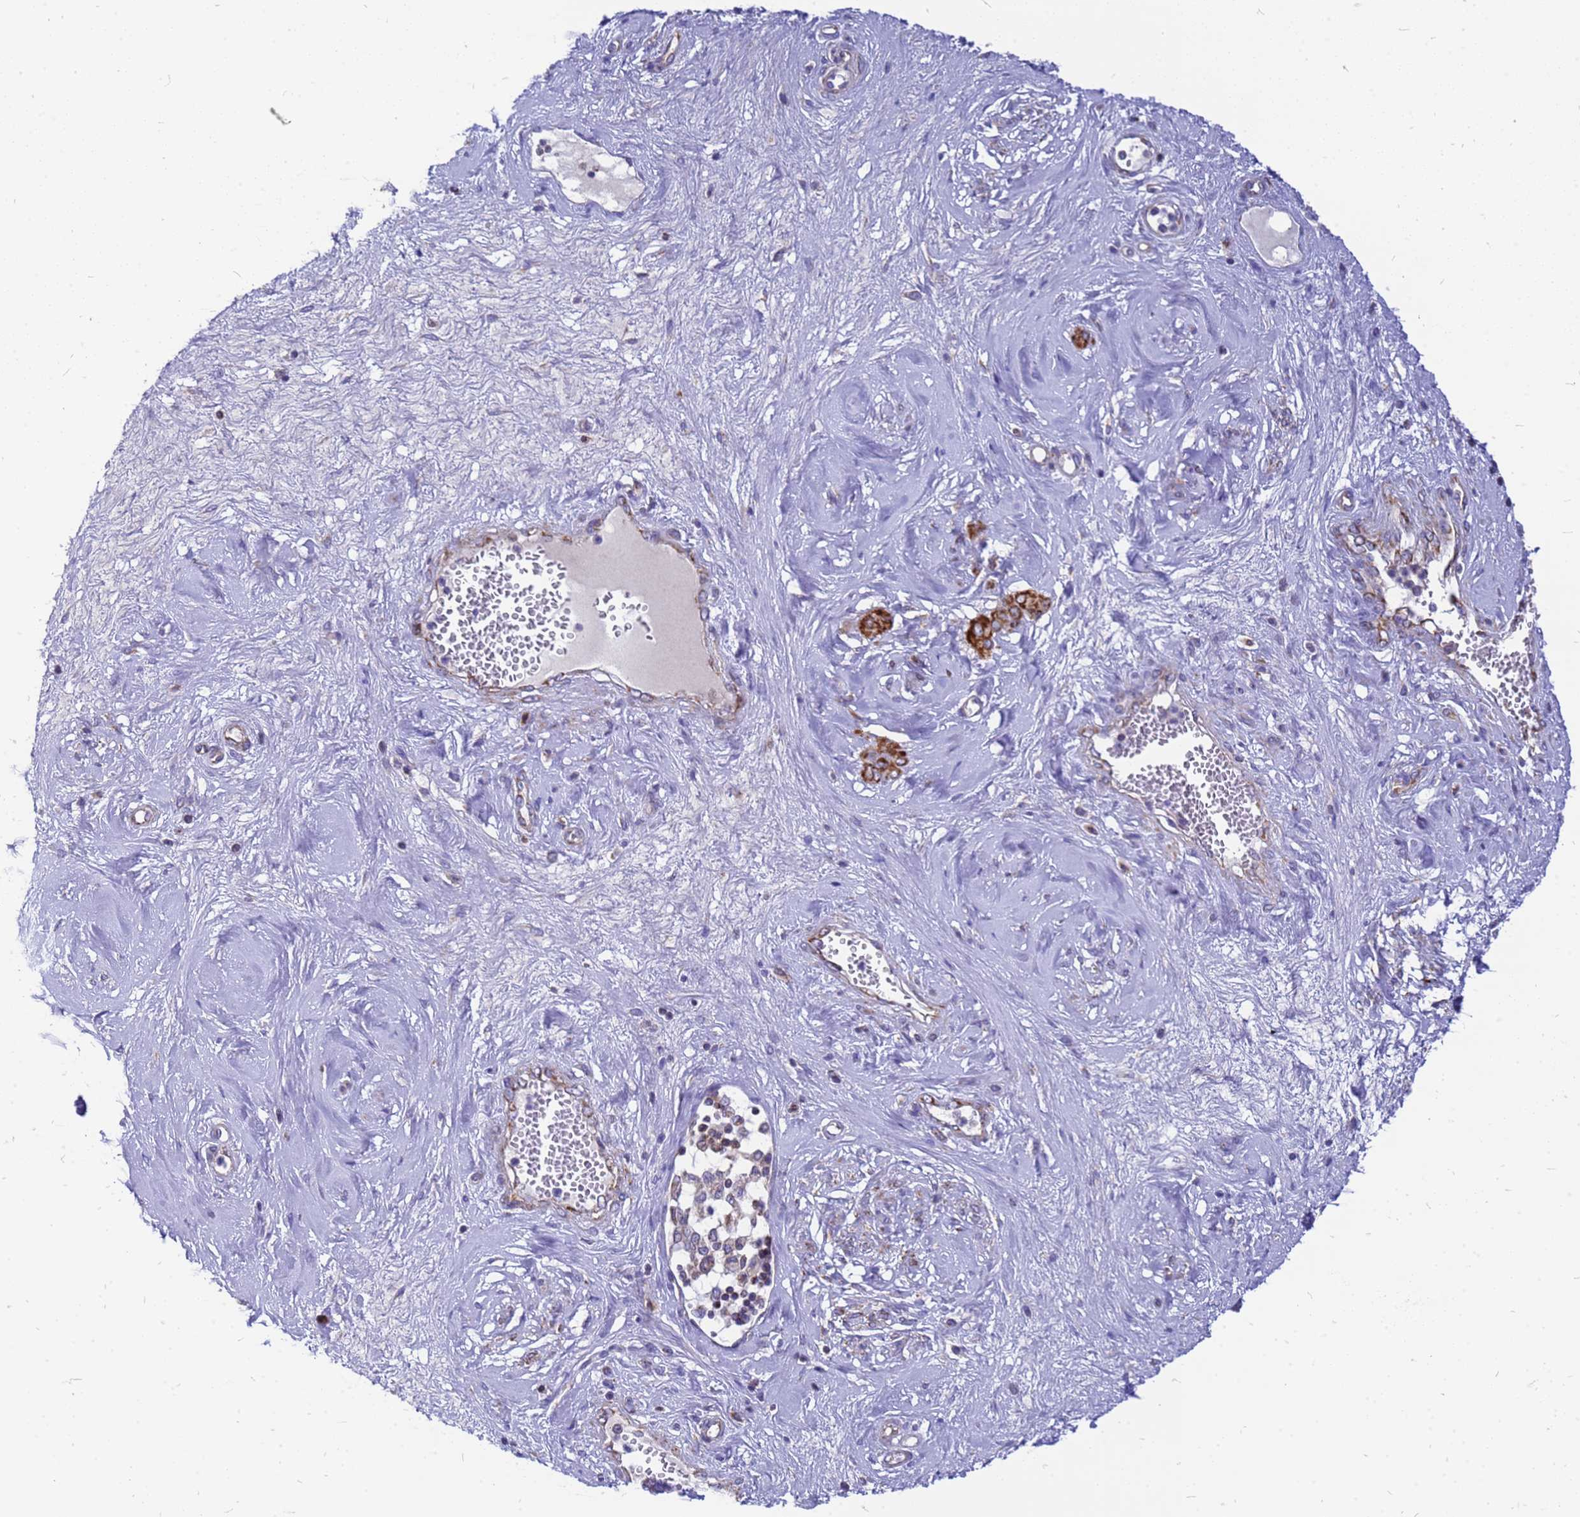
{"staining": {"intensity": "moderate", "quantity": ">75%", "location": "cytoplasmic/membranous"}, "tissue": "cervical cancer", "cell_type": "Tumor cells", "image_type": "cancer", "snomed": [{"axis": "morphology", "description": "Adenocarcinoma, NOS"}, {"axis": "topography", "description": "Cervix"}], "caption": "Cervical cancer (adenocarcinoma) was stained to show a protein in brown. There is medium levels of moderate cytoplasmic/membranous staining in approximately >75% of tumor cells.", "gene": "CMC4", "patient": {"sex": "female", "age": 44}}